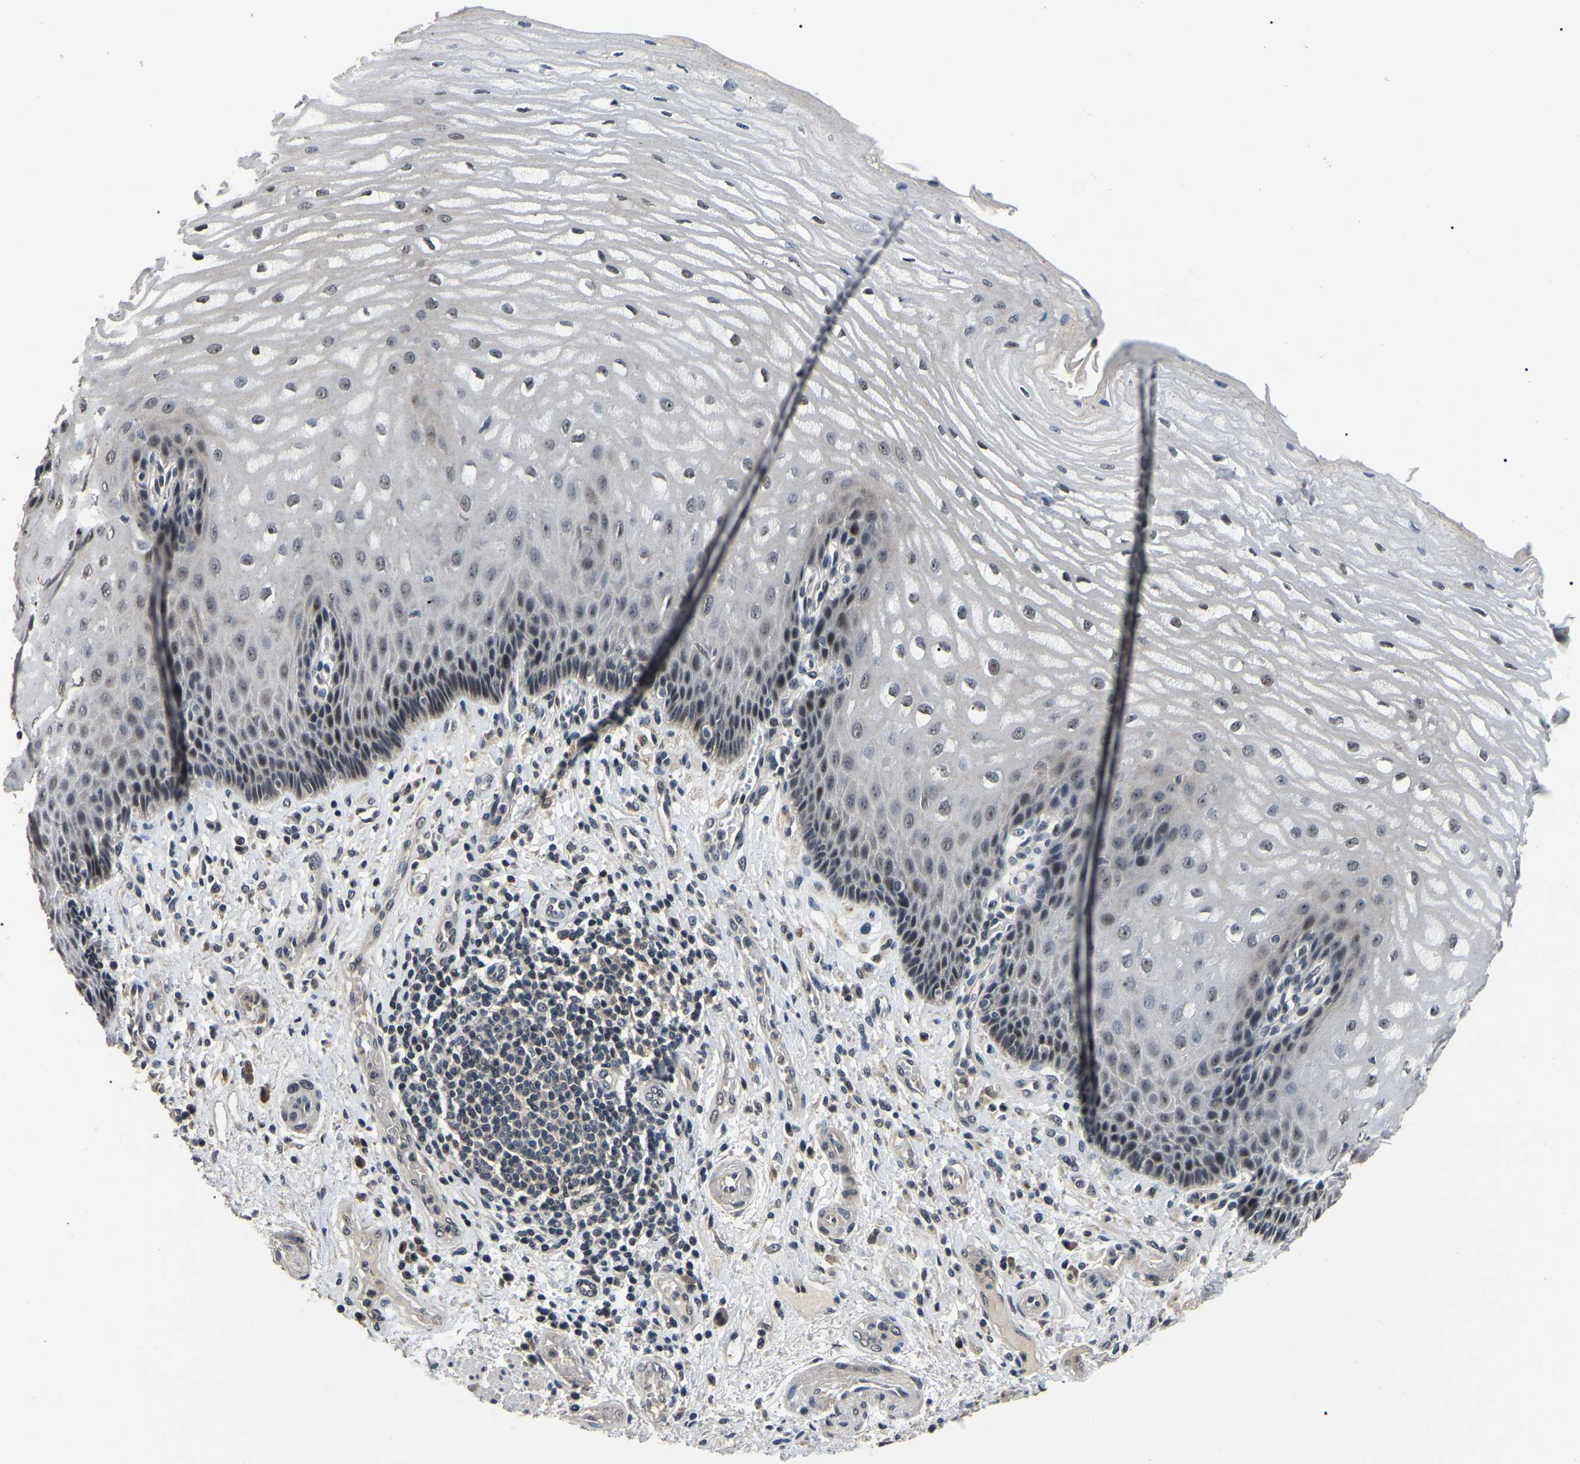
{"staining": {"intensity": "weak", "quantity": "25%-75%", "location": "nuclear"}, "tissue": "esophagus", "cell_type": "Squamous epithelial cells", "image_type": "normal", "snomed": [{"axis": "morphology", "description": "Normal tissue, NOS"}, {"axis": "topography", "description": "Esophagus"}], "caption": "About 25%-75% of squamous epithelial cells in unremarkable human esophagus demonstrate weak nuclear protein expression as visualized by brown immunohistochemical staining.", "gene": "PPM1E", "patient": {"sex": "male", "age": 54}}